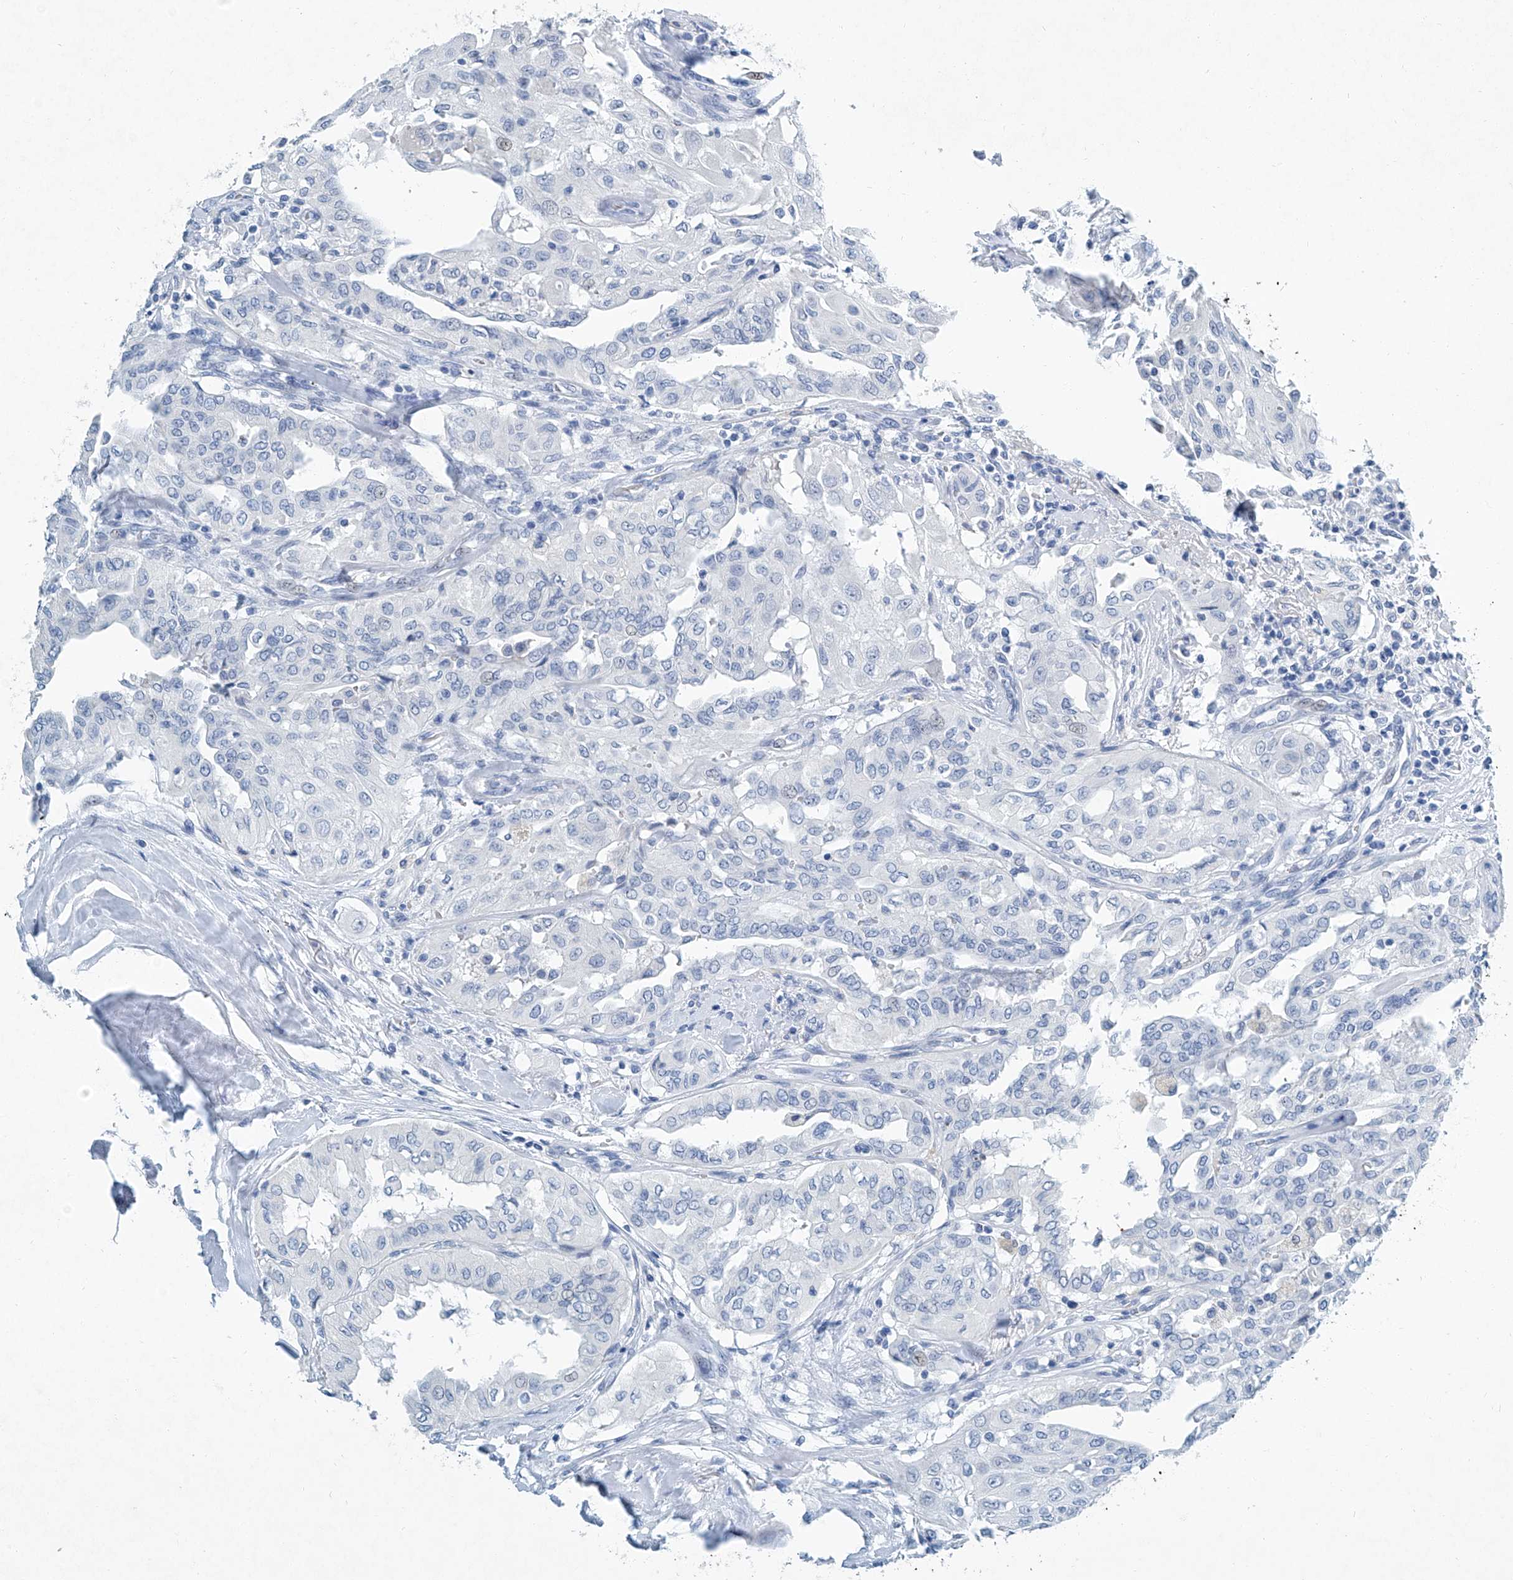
{"staining": {"intensity": "negative", "quantity": "none", "location": "none"}, "tissue": "thyroid cancer", "cell_type": "Tumor cells", "image_type": "cancer", "snomed": [{"axis": "morphology", "description": "Papillary adenocarcinoma, NOS"}, {"axis": "topography", "description": "Thyroid gland"}], "caption": "IHC of human thyroid papillary adenocarcinoma demonstrates no staining in tumor cells.", "gene": "CYP2A7", "patient": {"sex": "female", "age": 59}}